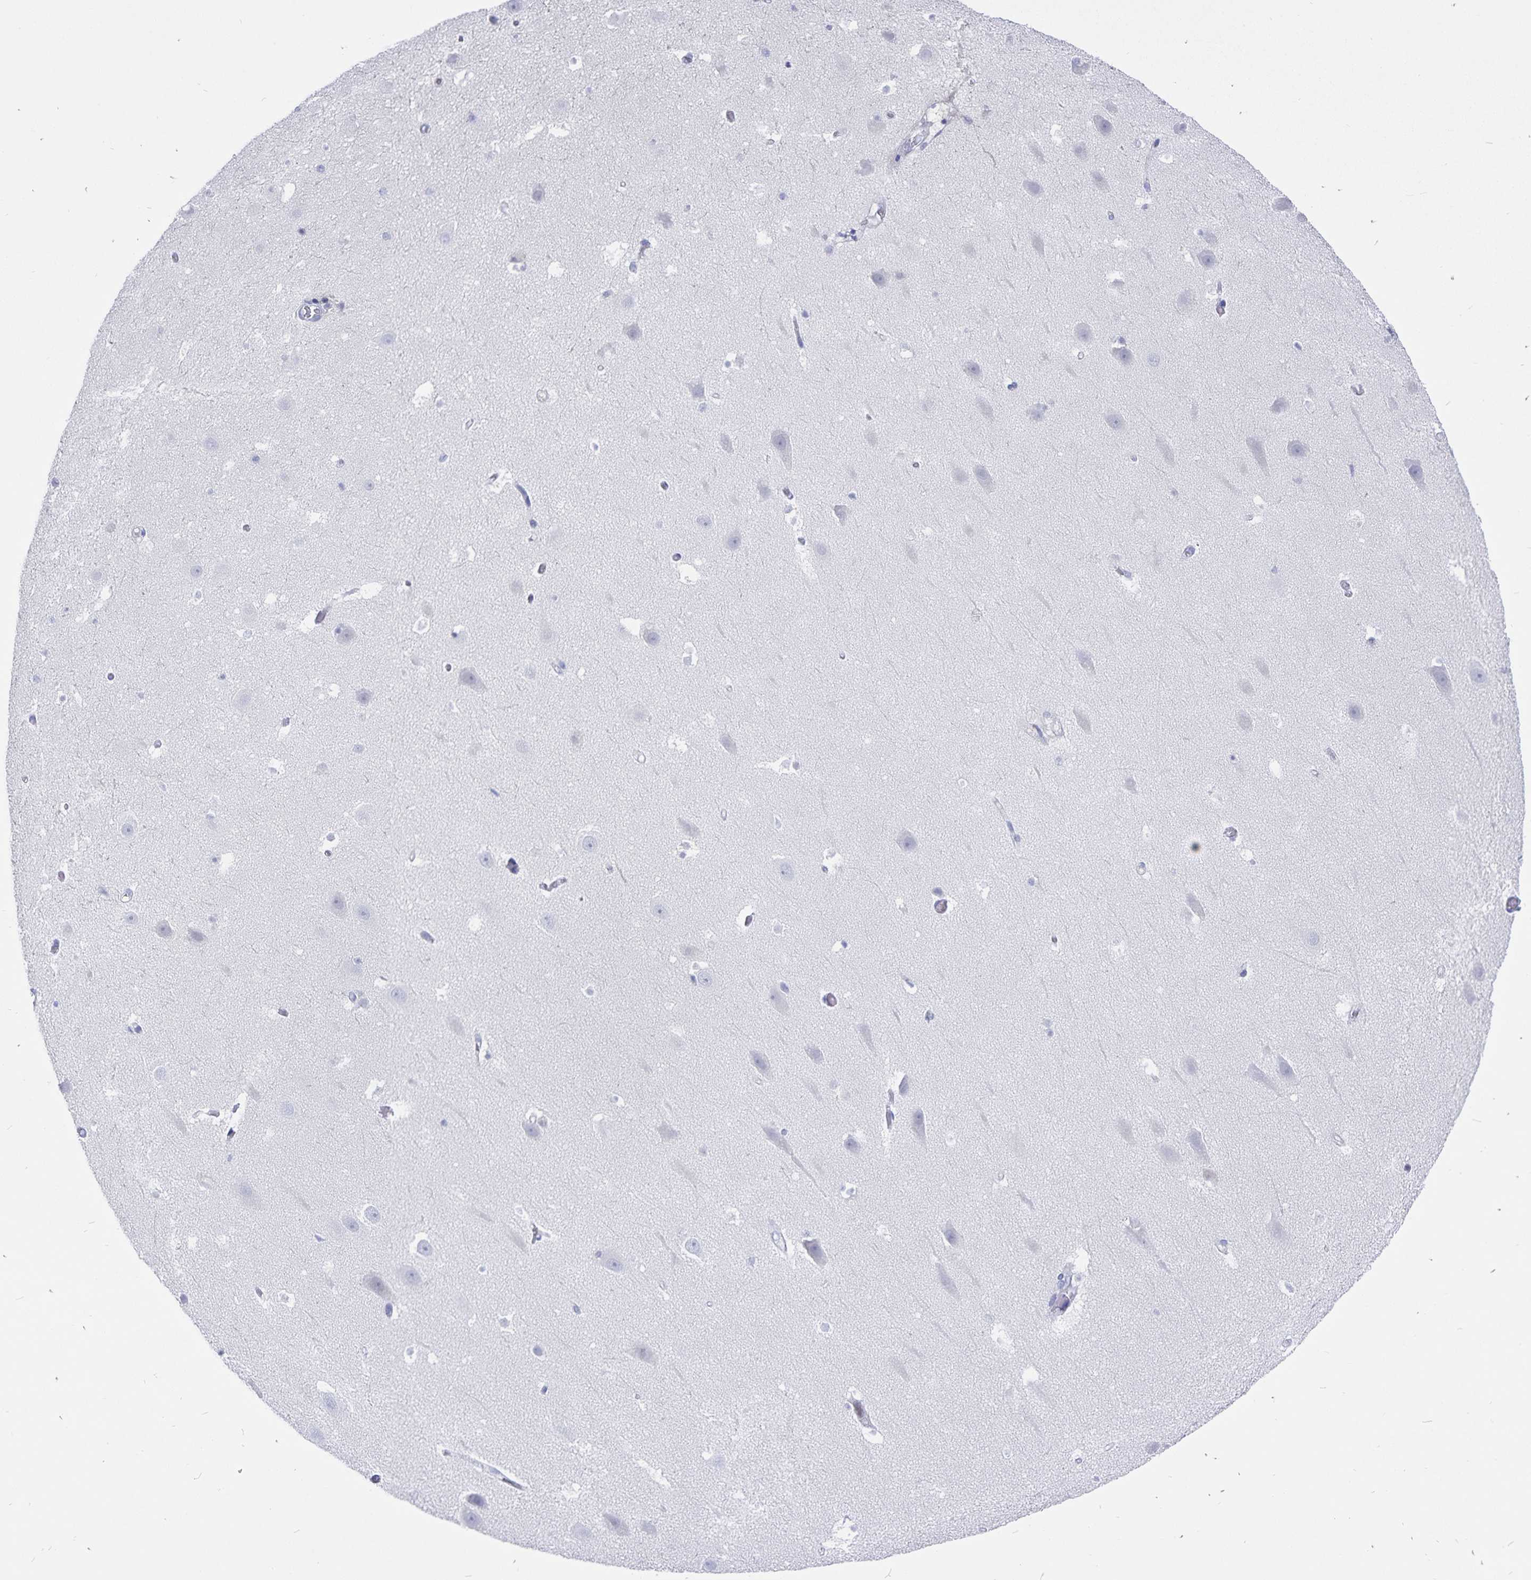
{"staining": {"intensity": "negative", "quantity": "none", "location": "none"}, "tissue": "hippocampus", "cell_type": "Glial cells", "image_type": "normal", "snomed": [{"axis": "morphology", "description": "Normal tissue, NOS"}, {"axis": "topography", "description": "Hippocampus"}], "caption": "Human hippocampus stained for a protein using immunohistochemistry reveals no staining in glial cells.", "gene": "SNTN", "patient": {"sex": "male", "age": 26}}